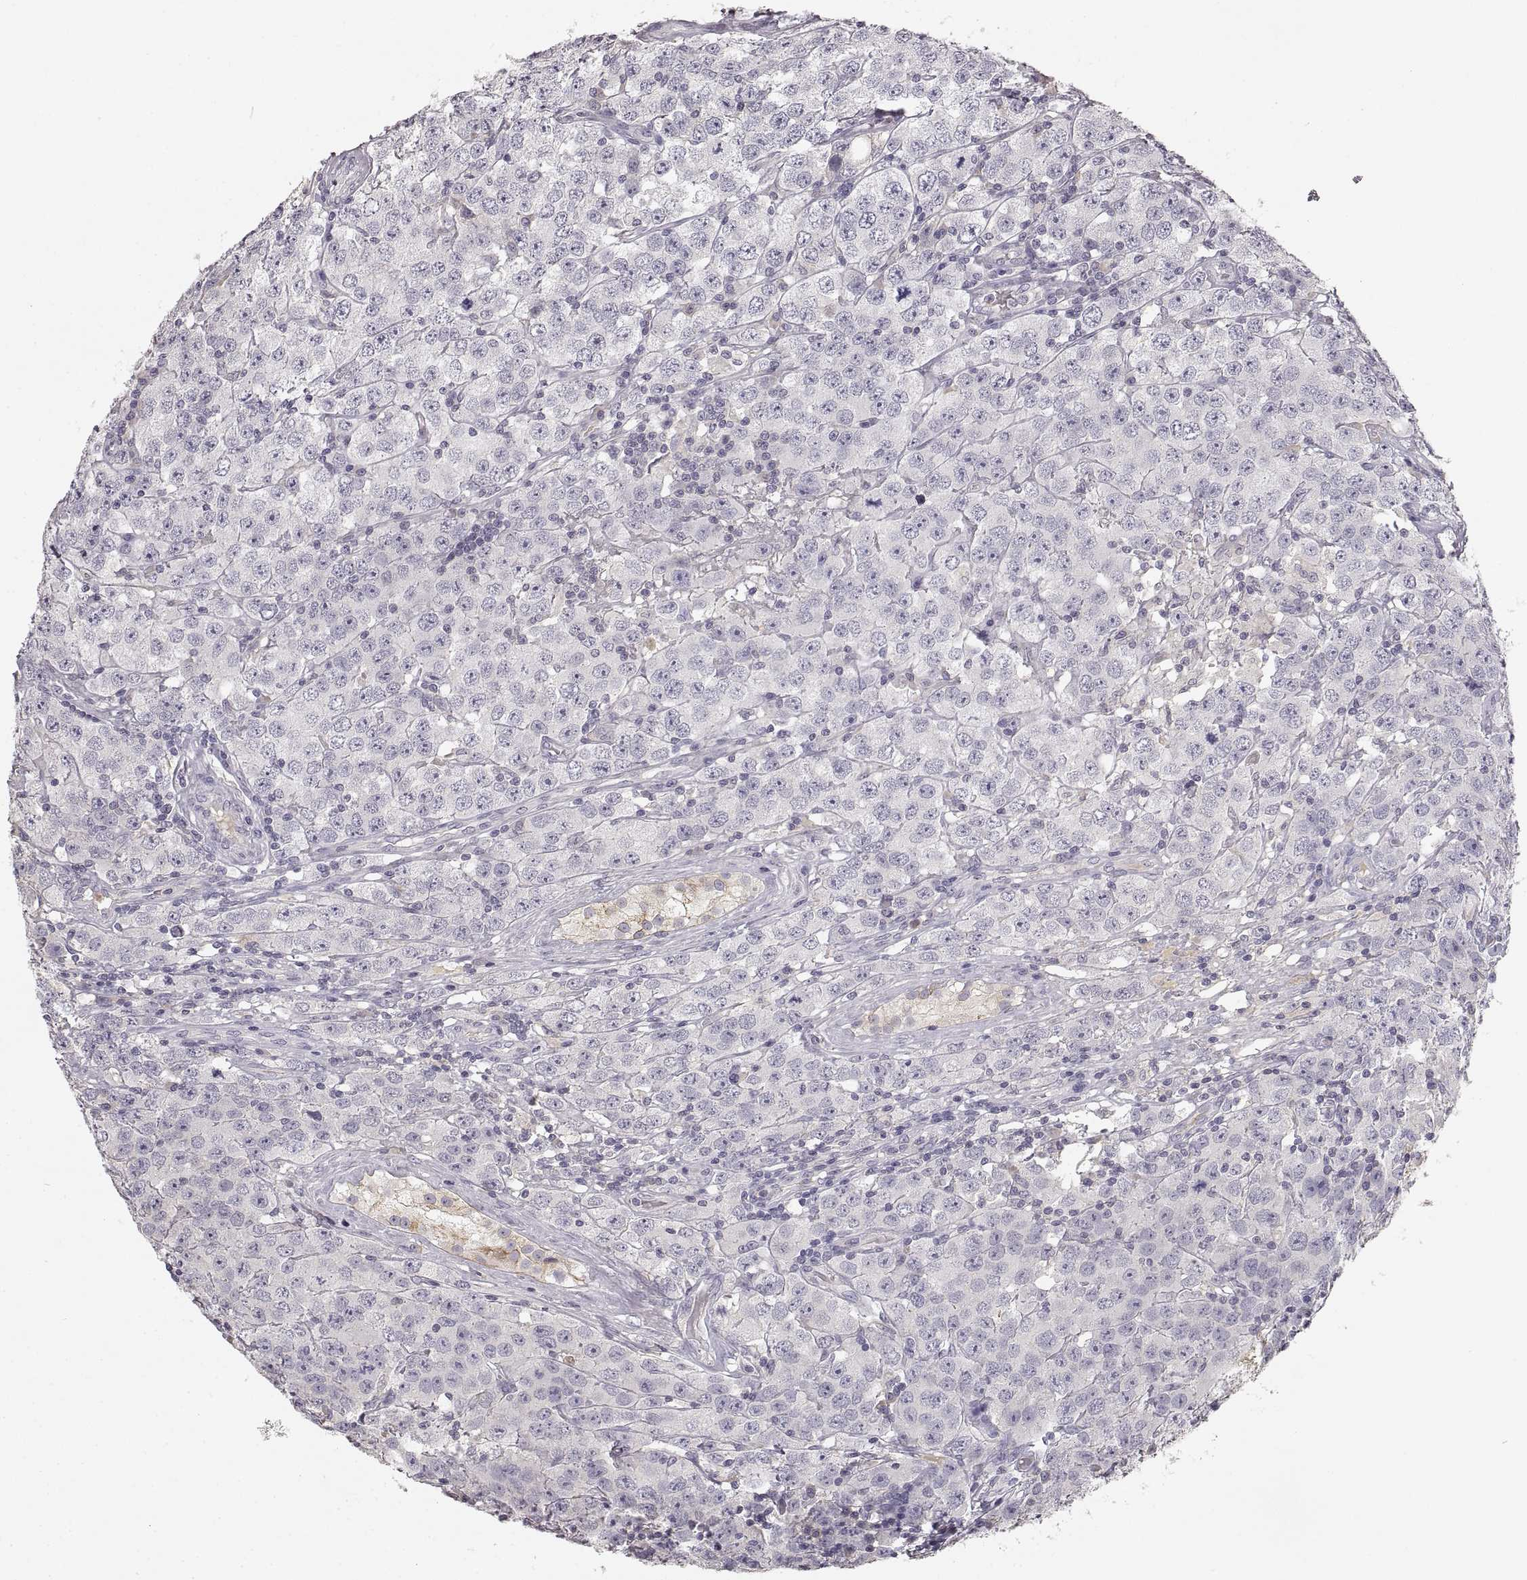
{"staining": {"intensity": "negative", "quantity": "none", "location": "none"}, "tissue": "testis cancer", "cell_type": "Tumor cells", "image_type": "cancer", "snomed": [{"axis": "morphology", "description": "Seminoma, NOS"}, {"axis": "topography", "description": "Testis"}], "caption": "Immunohistochemistry (IHC) of human testis seminoma exhibits no expression in tumor cells.", "gene": "RUNDC3A", "patient": {"sex": "male", "age": 52}}